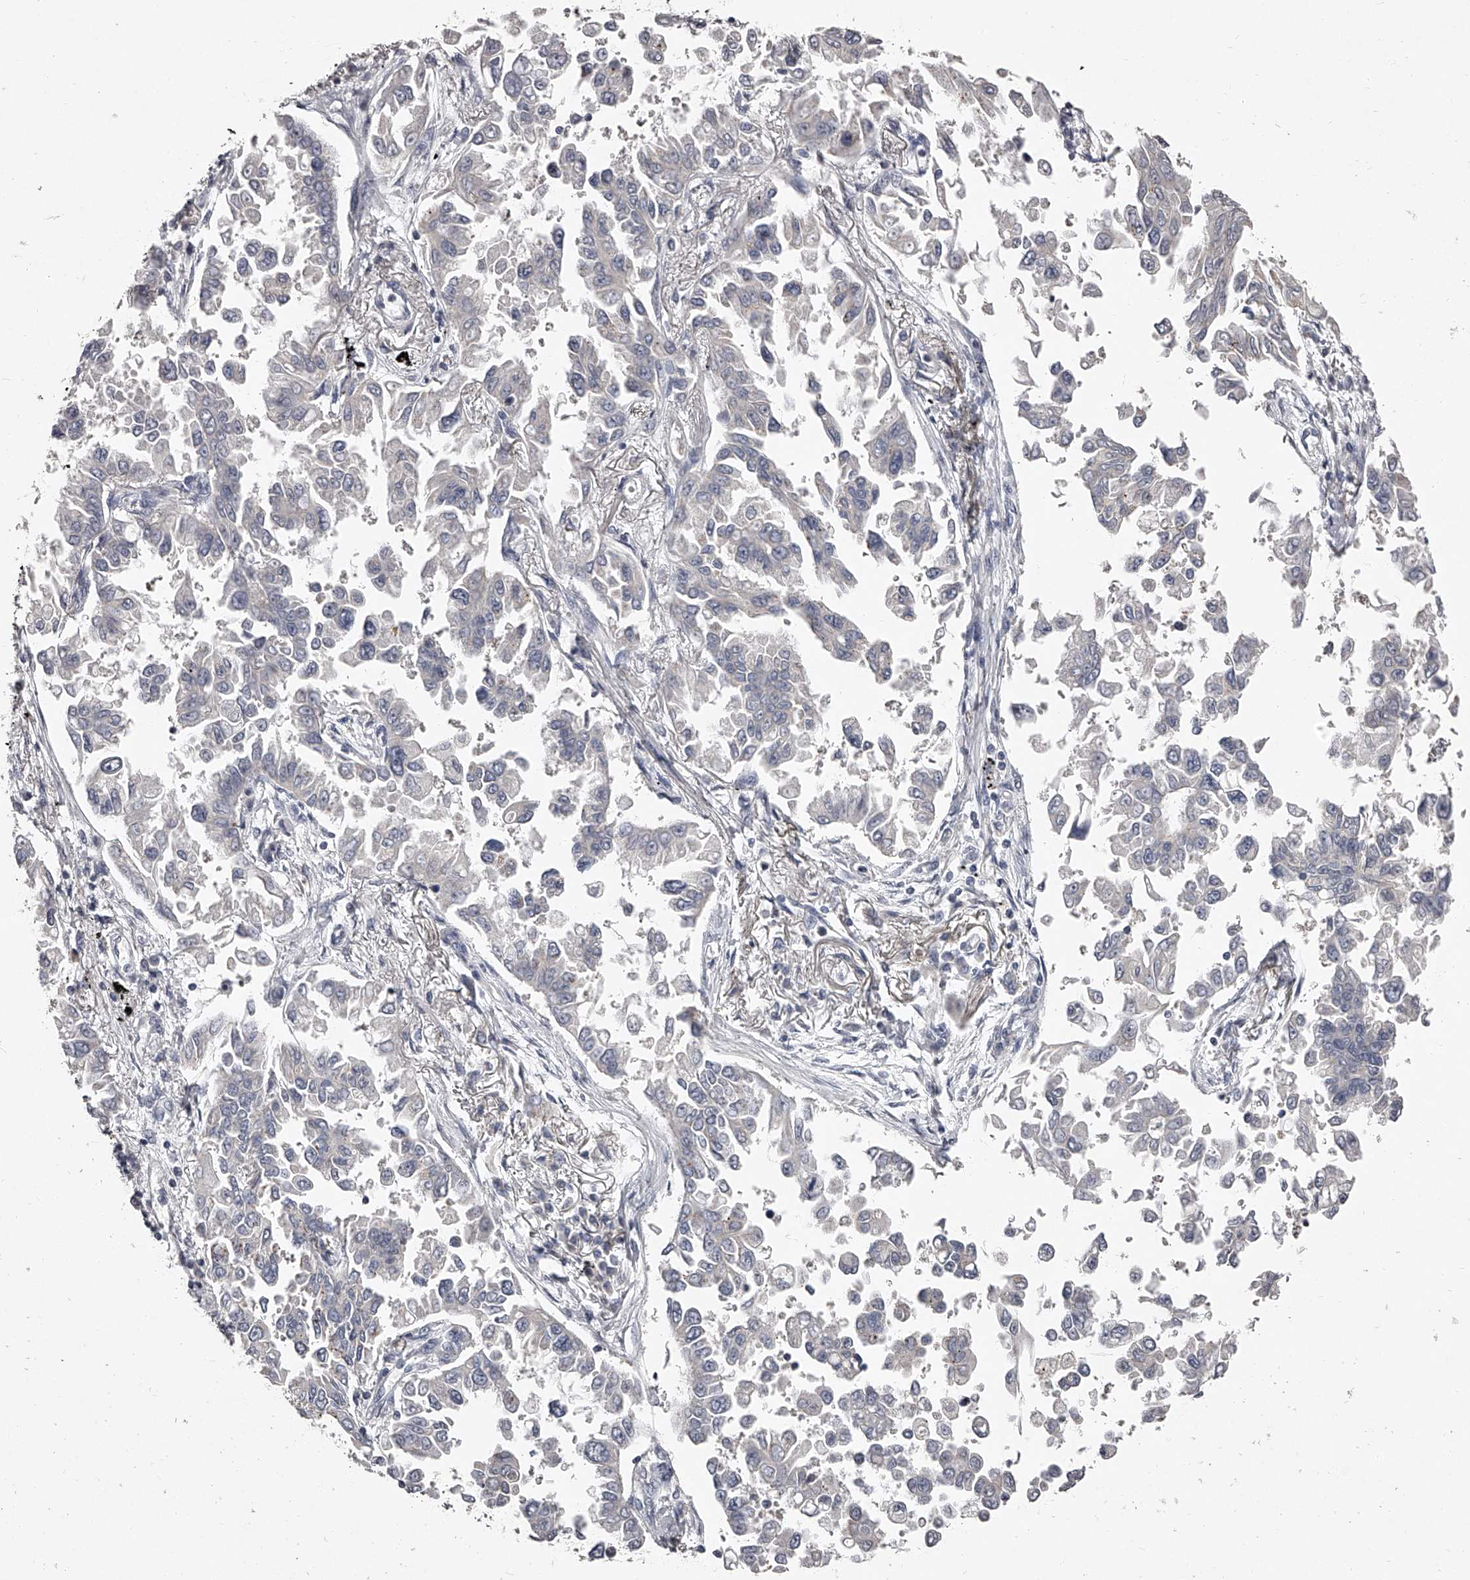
{"staining": {"intensity": "negative", "quantity": "none", "location": "none"}, "tissue": "lung cancer", "cell_type": "Tumor cells", "image_type": "cancer", "snomed": [{"axis": "morphology", "description": "Adenocarcinoma, NOS"}, {"axis": "topography", "description": "Lung"}], "caption": "Lung cancer (adenocarcinoma) was stained to show a protein in brown. There is no significant staining in tumor cells. Nuclei are stained in blue.", "gene": "NT5DC1", "patient": {"sex": "female", "age": 67}}